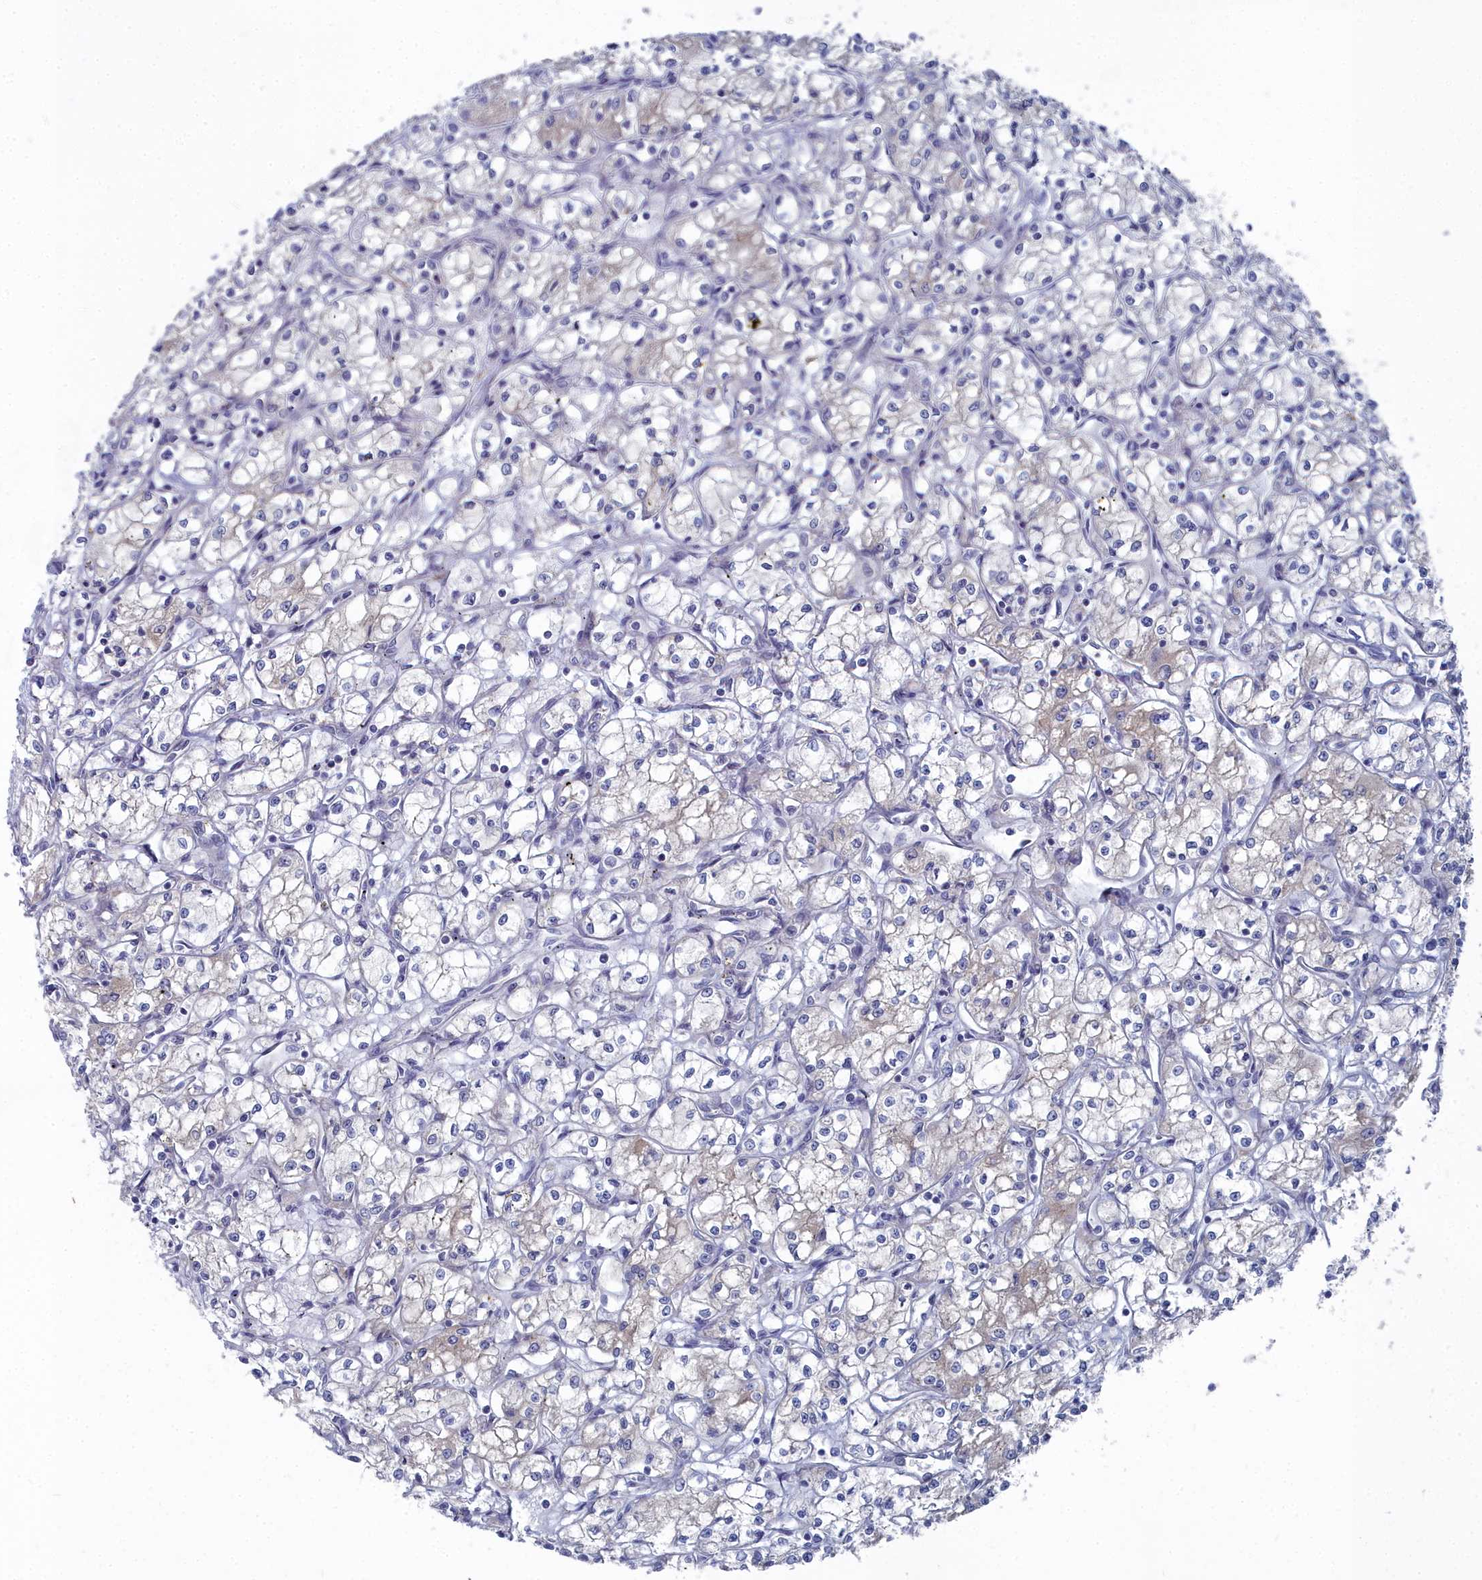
{"staining": {"intensity": "weak", "quantity": "<25%", "location": "cytoplasmic/membranous"}, "tissue": "renal cancer", "cell_type": "Tumor cells", "image_type": "cancer", "snomed": [{"axis": "morphology", "description": "Adenocarcinoma, NOS"}, {"axis": "topography", "description": "Kidney"}], "caption": "Histopathology image shows no significant protein positivity in tumor cells of adenocarcinoma (renal).", "gene": "CCDC149", "patient": {"sex": "male", "age": 59}}